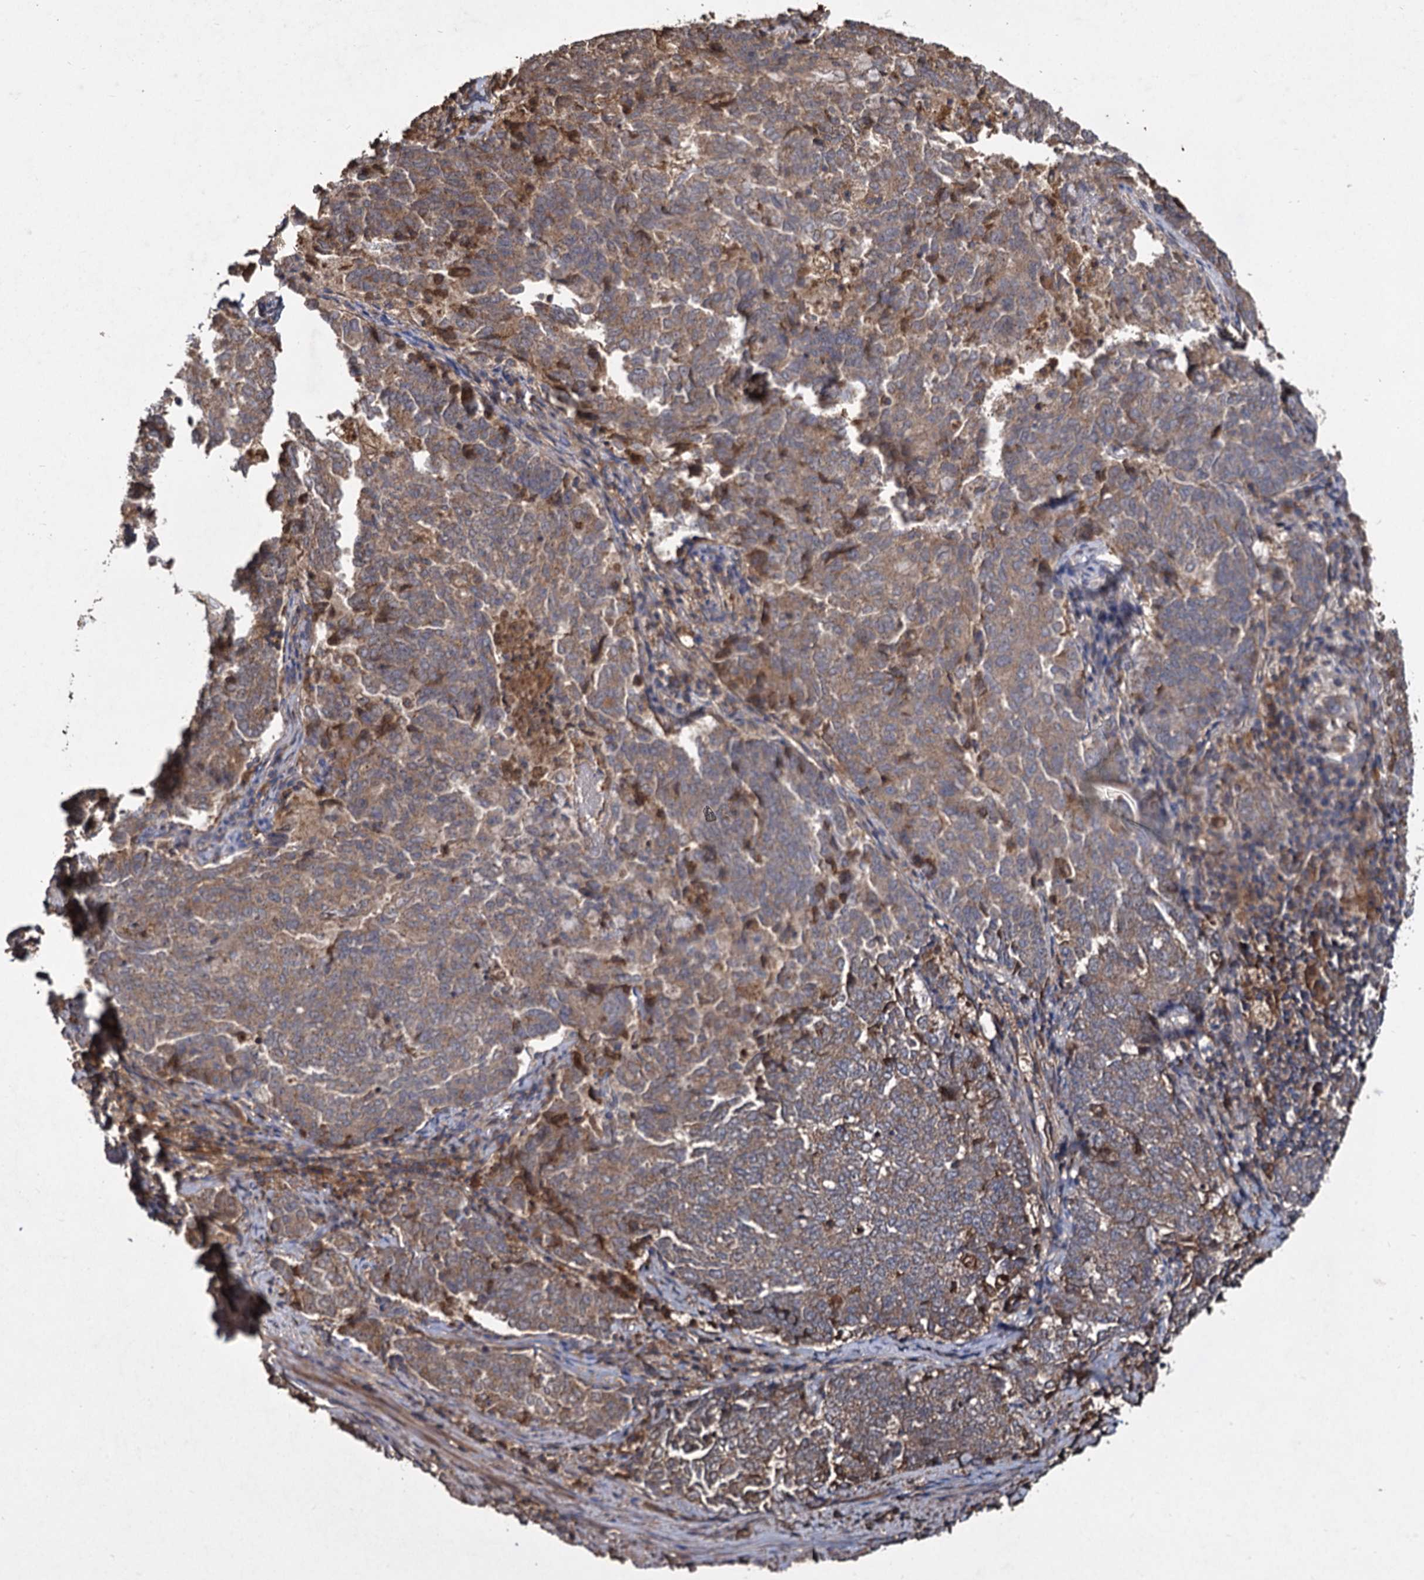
{"staining": {"intensity": "moderate", "quantity": ">75%", "location": "cytoplasmic/membranous"}, "tissue": "endometrial cancer", "cell_type": "Tumor cells", "image_type": "cancer", "snomed": [{"axis": "morphology", "description": "Adenocarcinoma, NOS"}, {"axis": "topography", "description": "Endometrium"}], "caption": "A brown stain shows moderate cytoplasmic/membranous staining of a protein in endometrial adenocarcinoma tumor cells.", "gene": "GCLC", "patient": {"sex": "female", "age": 80}}